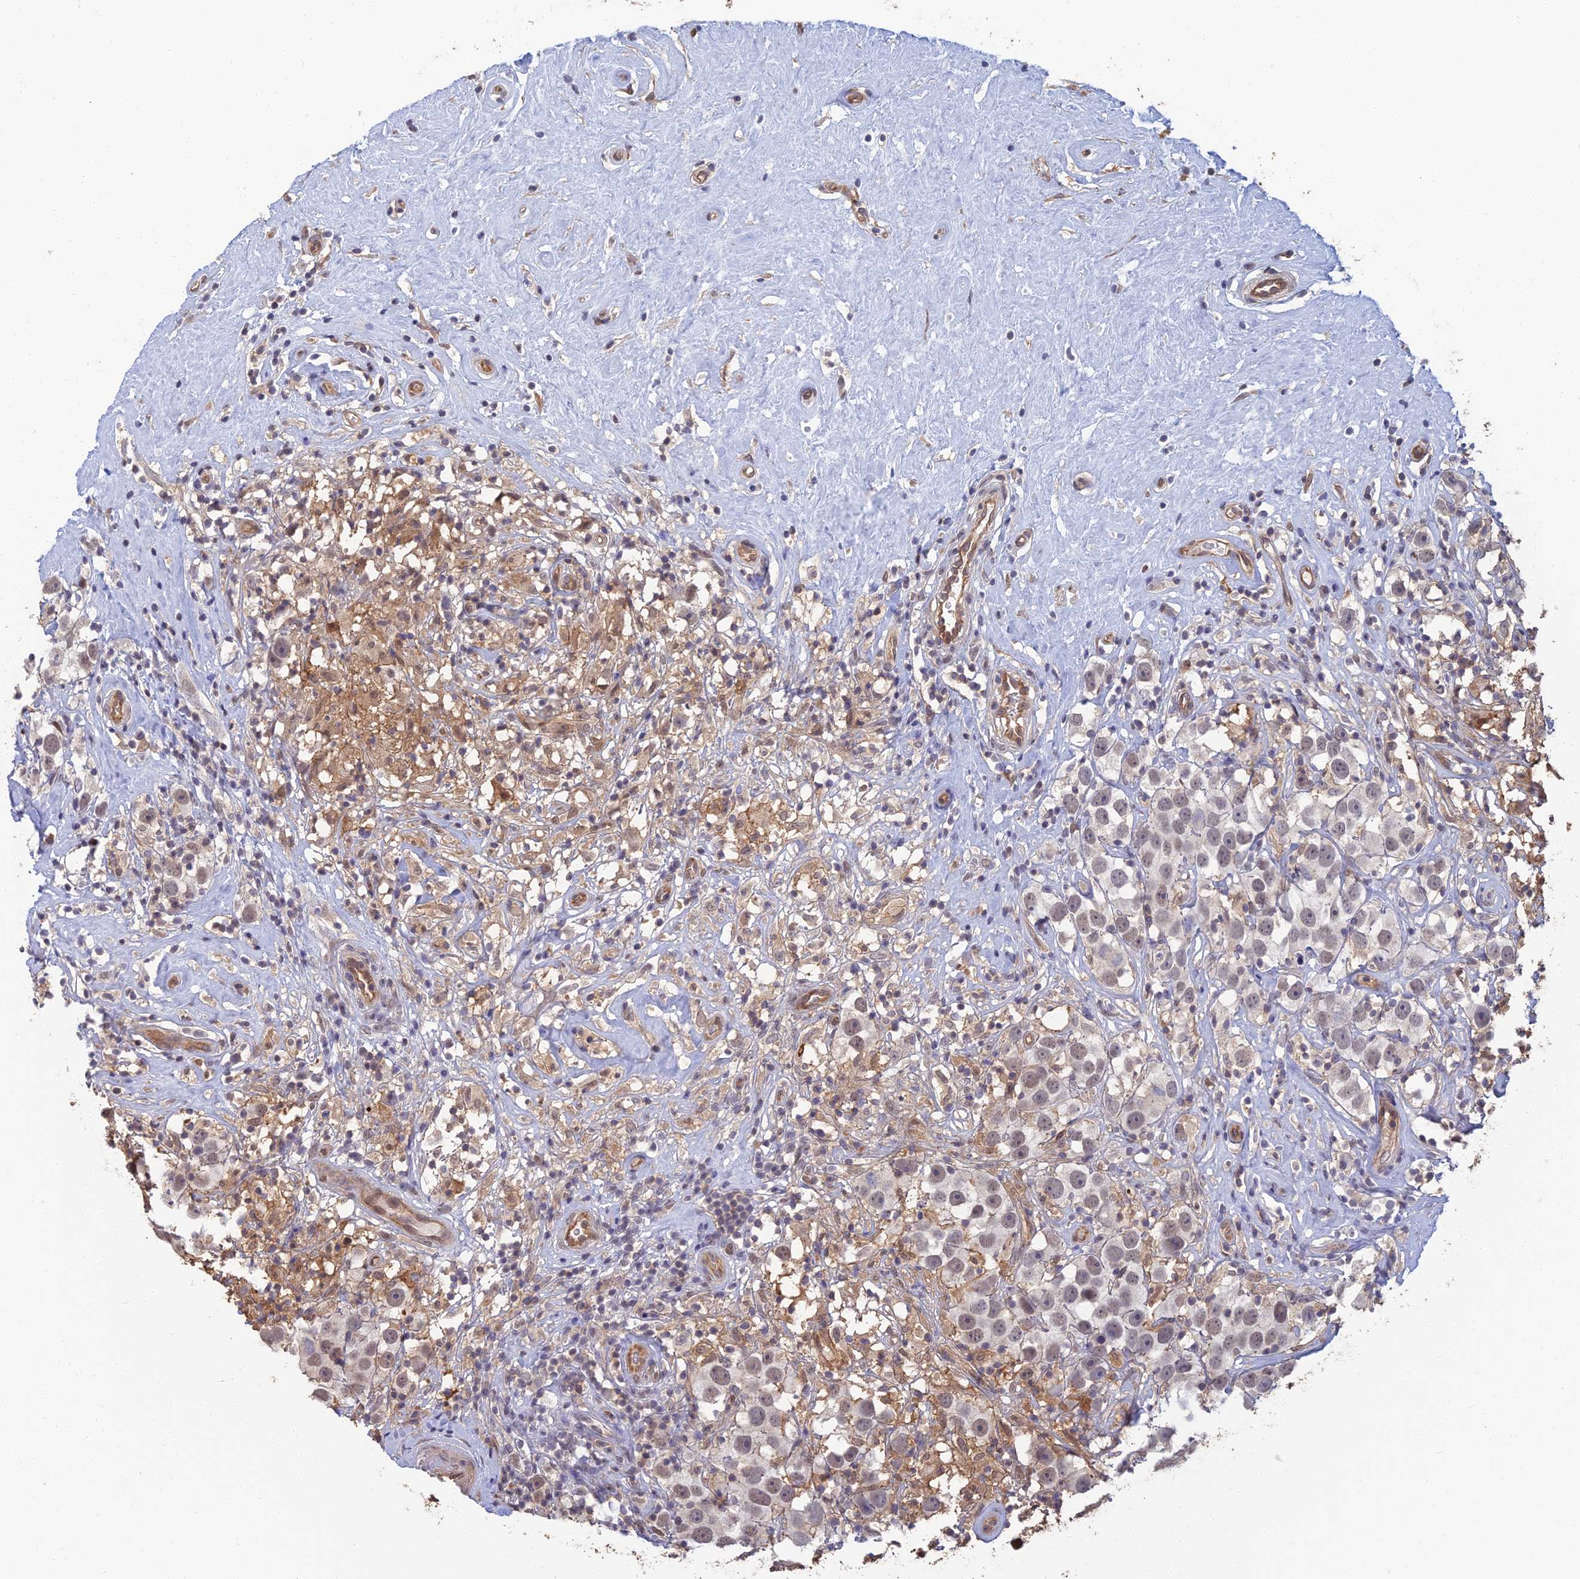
{"staining": {"intensity": "weak", "quantity": ">75%", "location": "nuclear"}, "tissue": "testis cancer", "cell_type": "Tumor cells", "image_type": "cancer", "snomed": [{"axis": "morphology", "description": "Seminoma, NOS"}, {"axis": "topography", "description": "Testis"}], "caption": "Testis seminoma tissue demonstrates weak nuclear positivity in approximately >75% of tumor cells", "gene": "LRRN3", "patient": {"sex": "male", "age": 49}}